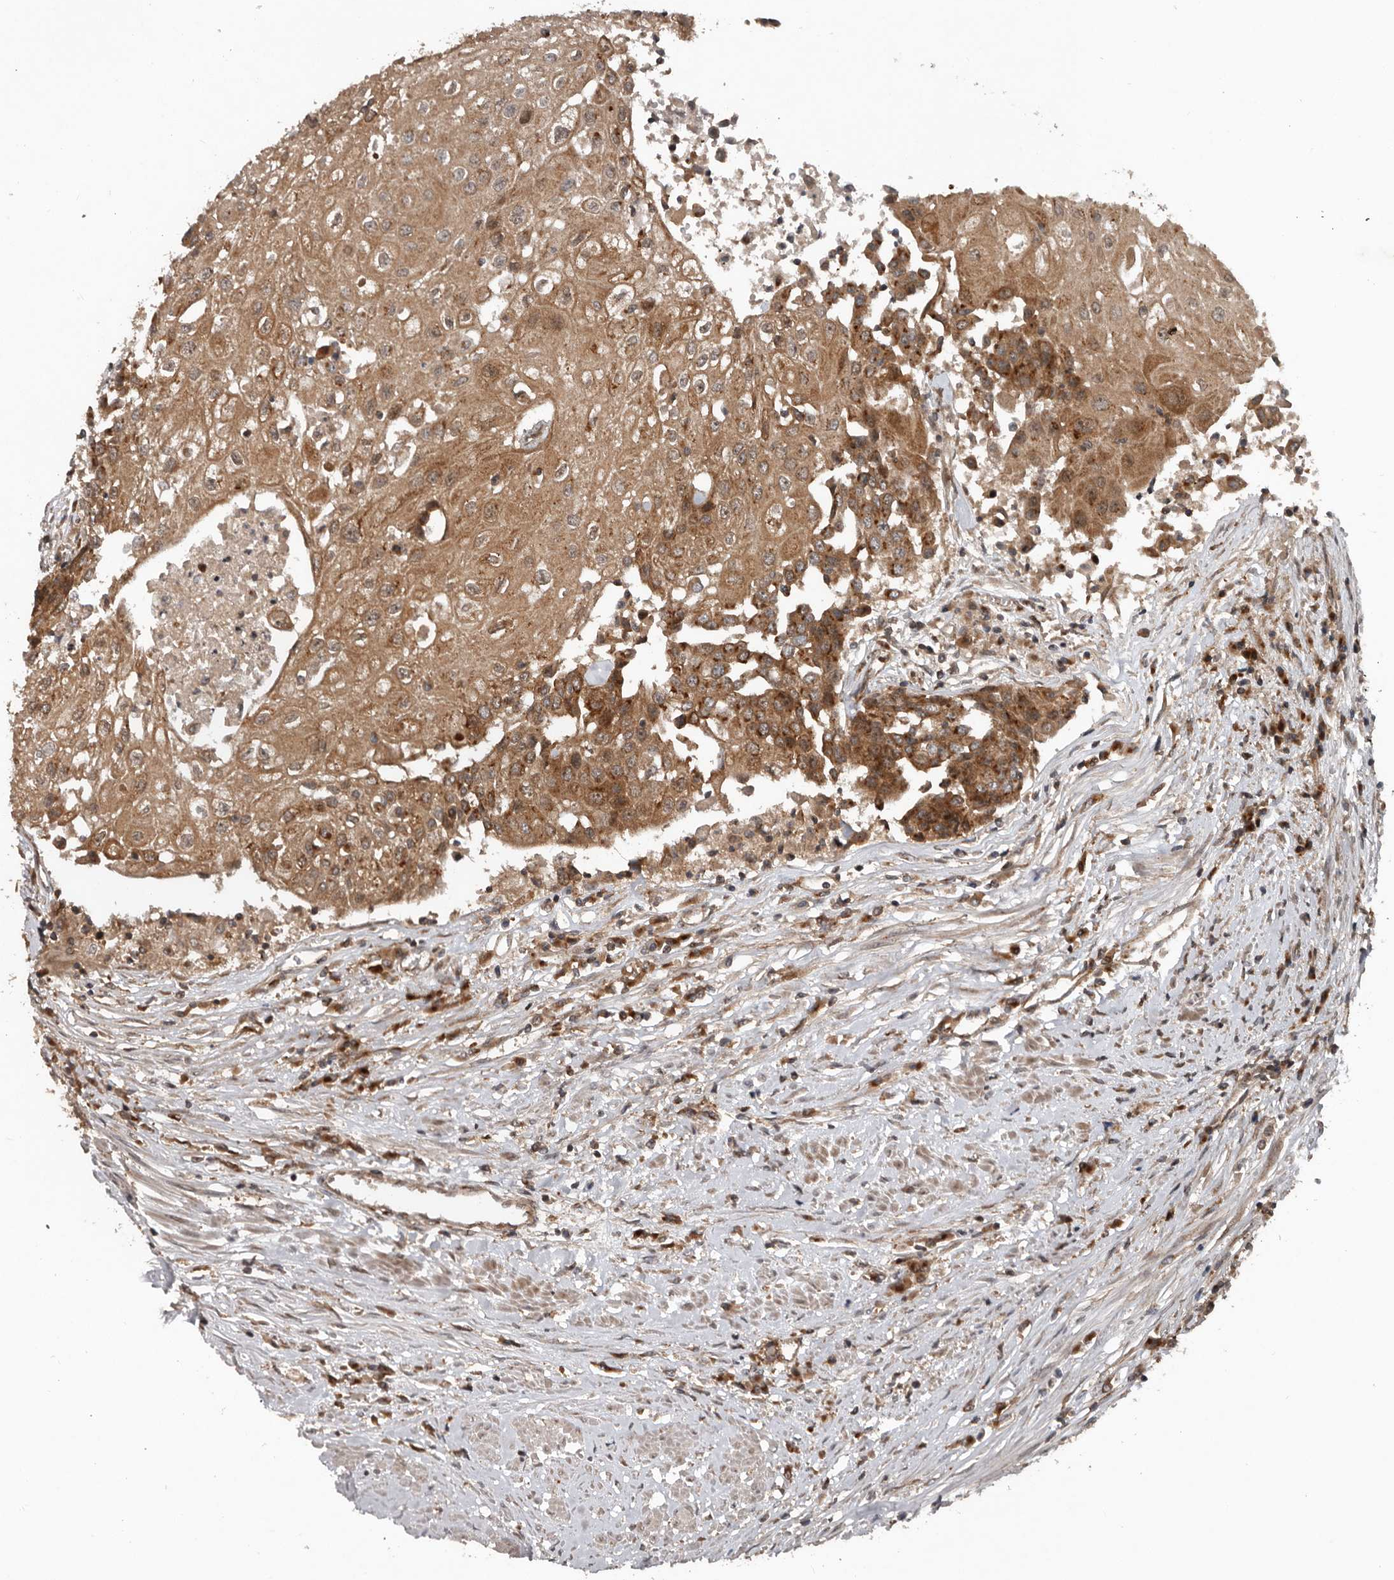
{"staining": {"intensity": "moderate", "quantity": ">75%", "location": "cytoplasmic/membranous"}, "tissue": "urothelial cancer", "cell_type": "Tumor cells", "image_type": "cancer", "snomed": [{"axis": "morphology", "description": "Urothelial carcinoma, High grade"}, {"axis": "topography", "description": "Urinary bladder"}], "caption": "Moderate cytoplasmic/membranous protein staining is seen in approximately >75% of tumor cells in urothelial carcinoma (high-grade).", "gene": "CCDC190", "patient": {"sex": "female", "age": 85}}